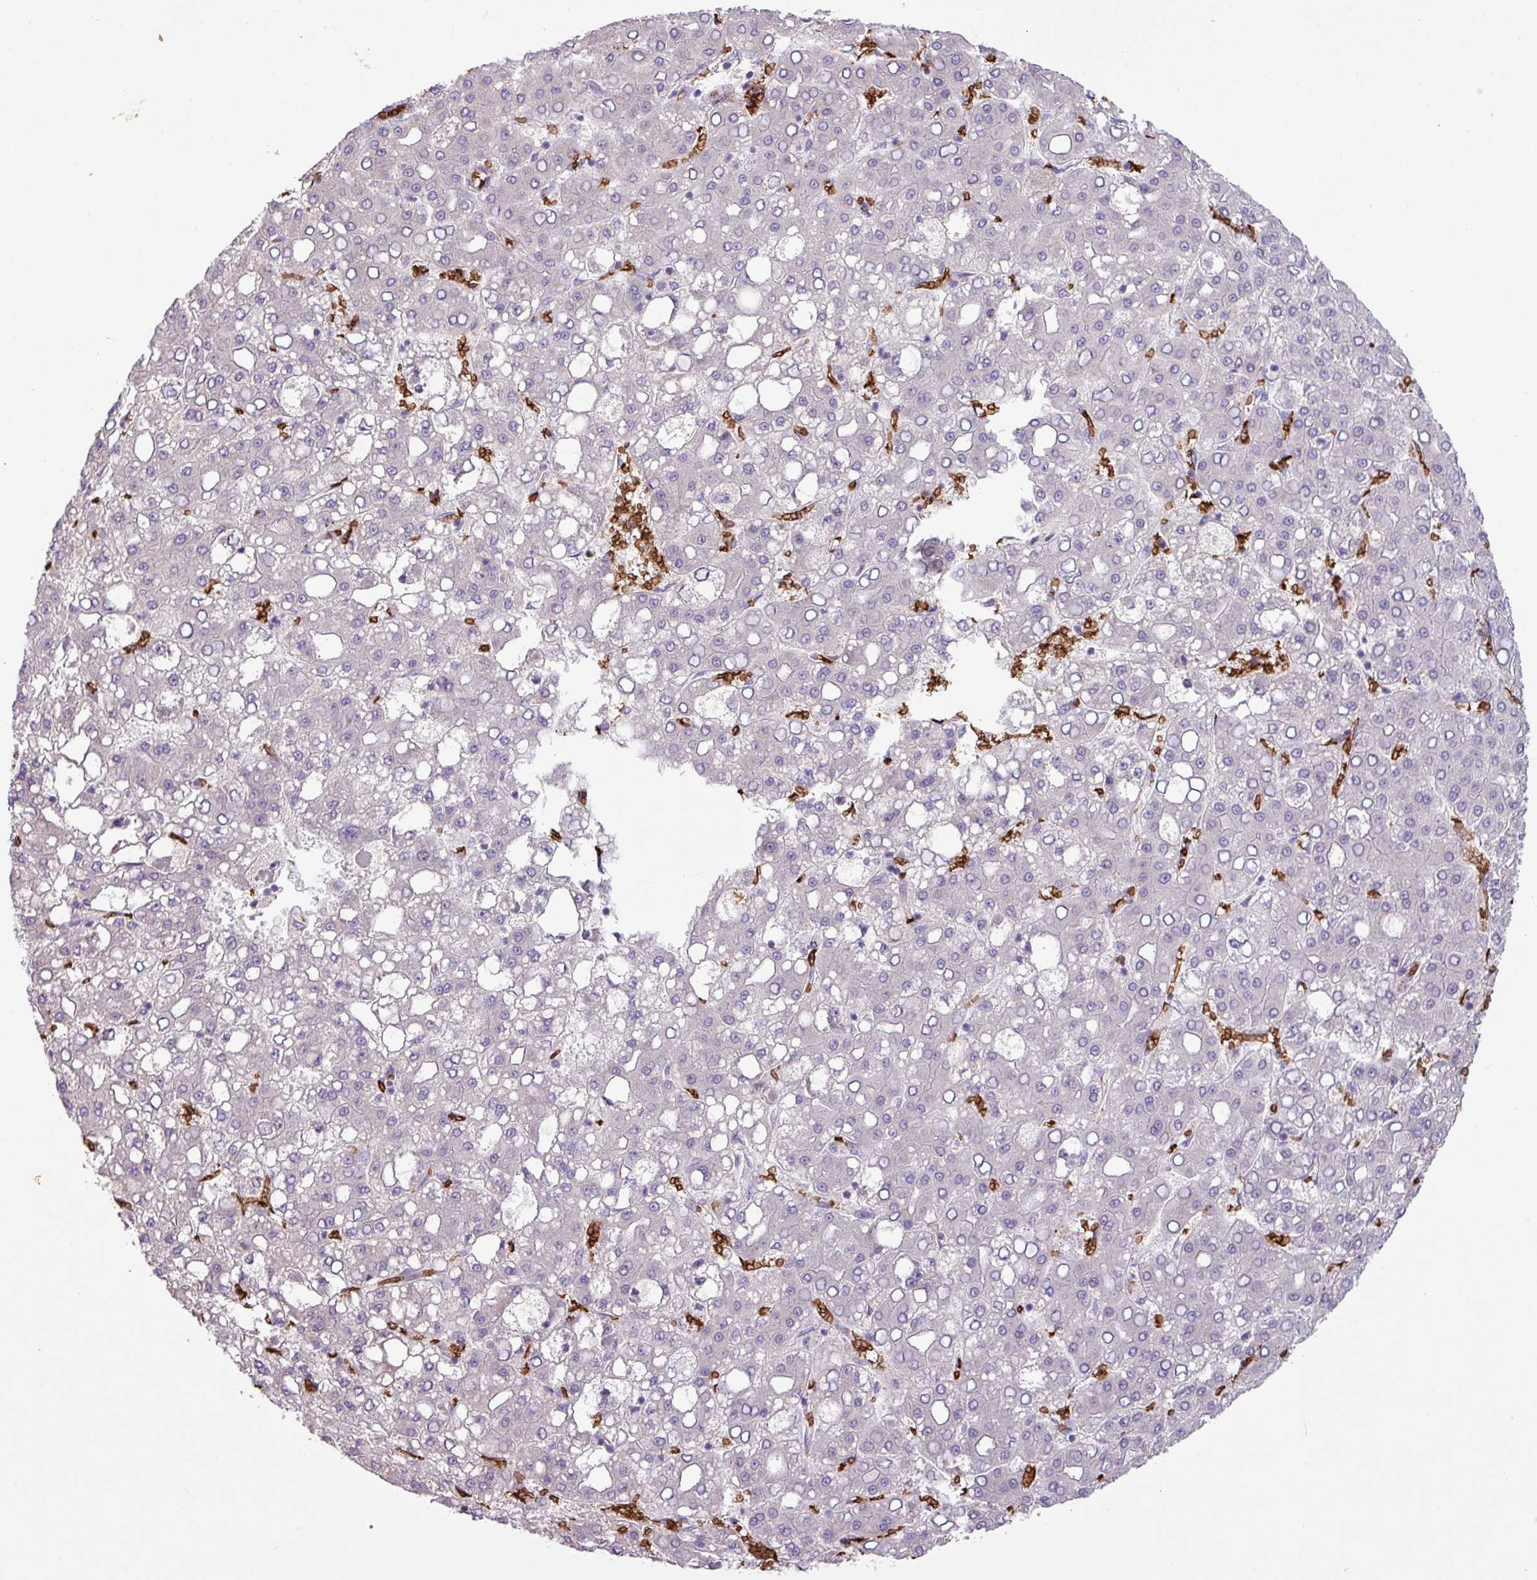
{"staining": {"intensity": "negative", "quantity": "none", "location": "none"}, "tissue": "liver cancer", "cell_type": "Tumor cells", "image_type": "cancer", "snomed": [{"axis": "morphology", "description": "Carcinoma, Hepatocellular, NOS"}, {"axis": "topography", "description": "Liver"}], "caption": "Tumor cells are negative for protein expression in human hepatocellular carcinoma (liver).", "gene": "RAD21L1", "patient": {"sex": "male", "age": 65}}